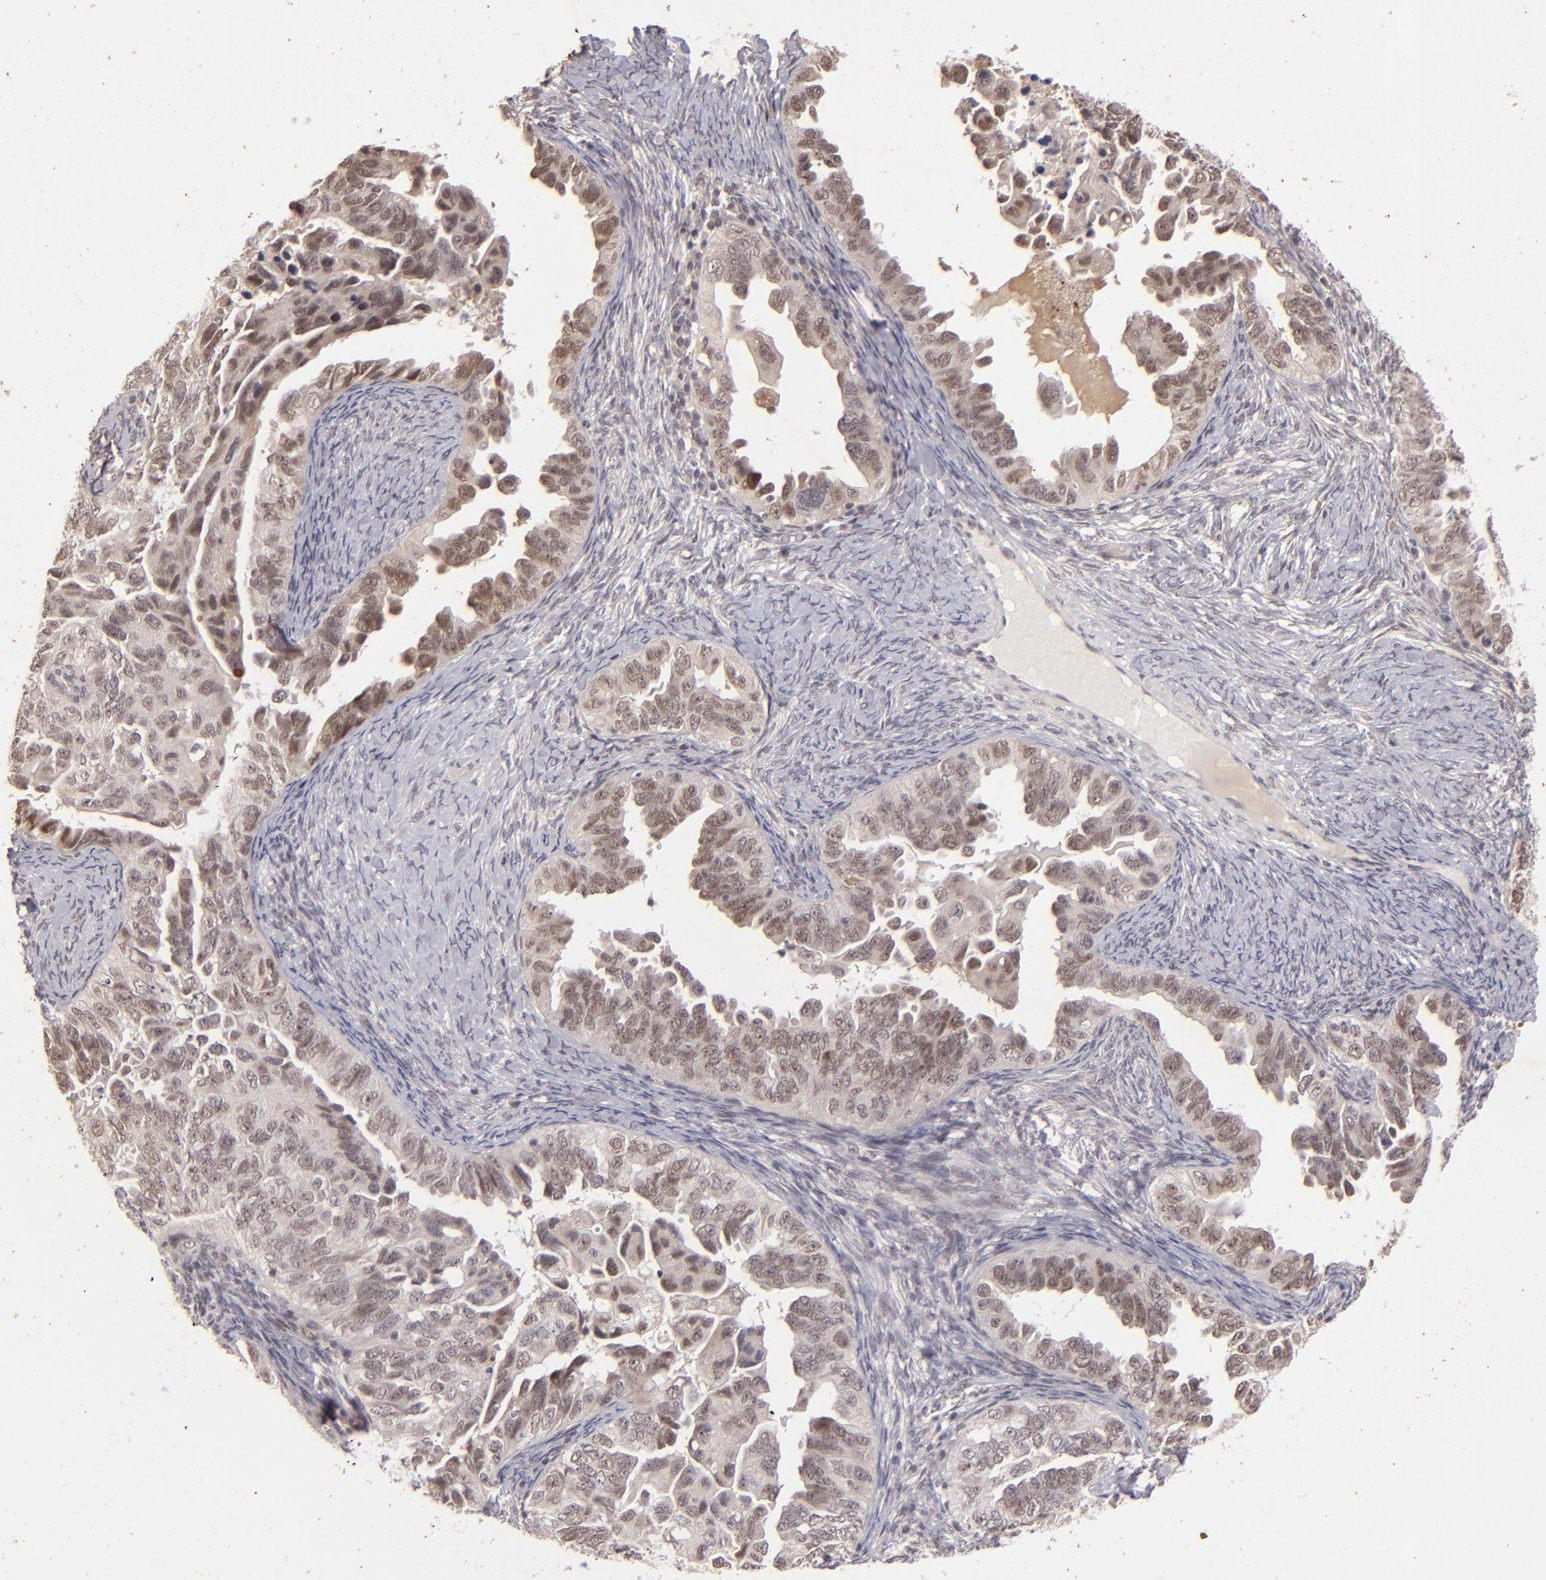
{"staining": {"intensity": "weak", "quantity": "25%-75%", "location": "cytoplasmic/membranous"}, "tissue": "ovarian cancer", "cell_type": "Tumor cells", "image_type": "cancer", "snomed": [{"axis": "morphology", "description": "Cystadenocarcinoma, serous, NOS"}, {"axis": "topography", "description": "Ovary"}], "caption": "The micrograph reveals immunohistochemical staining of ovarian cancer (serous cystadenocarcinoma). There is weak cytoplasmic/membranous expression is present in about 25%-75% of tumor cells.", "gene": "DFFA", "patient": {"sex": "female", "age": 82}}